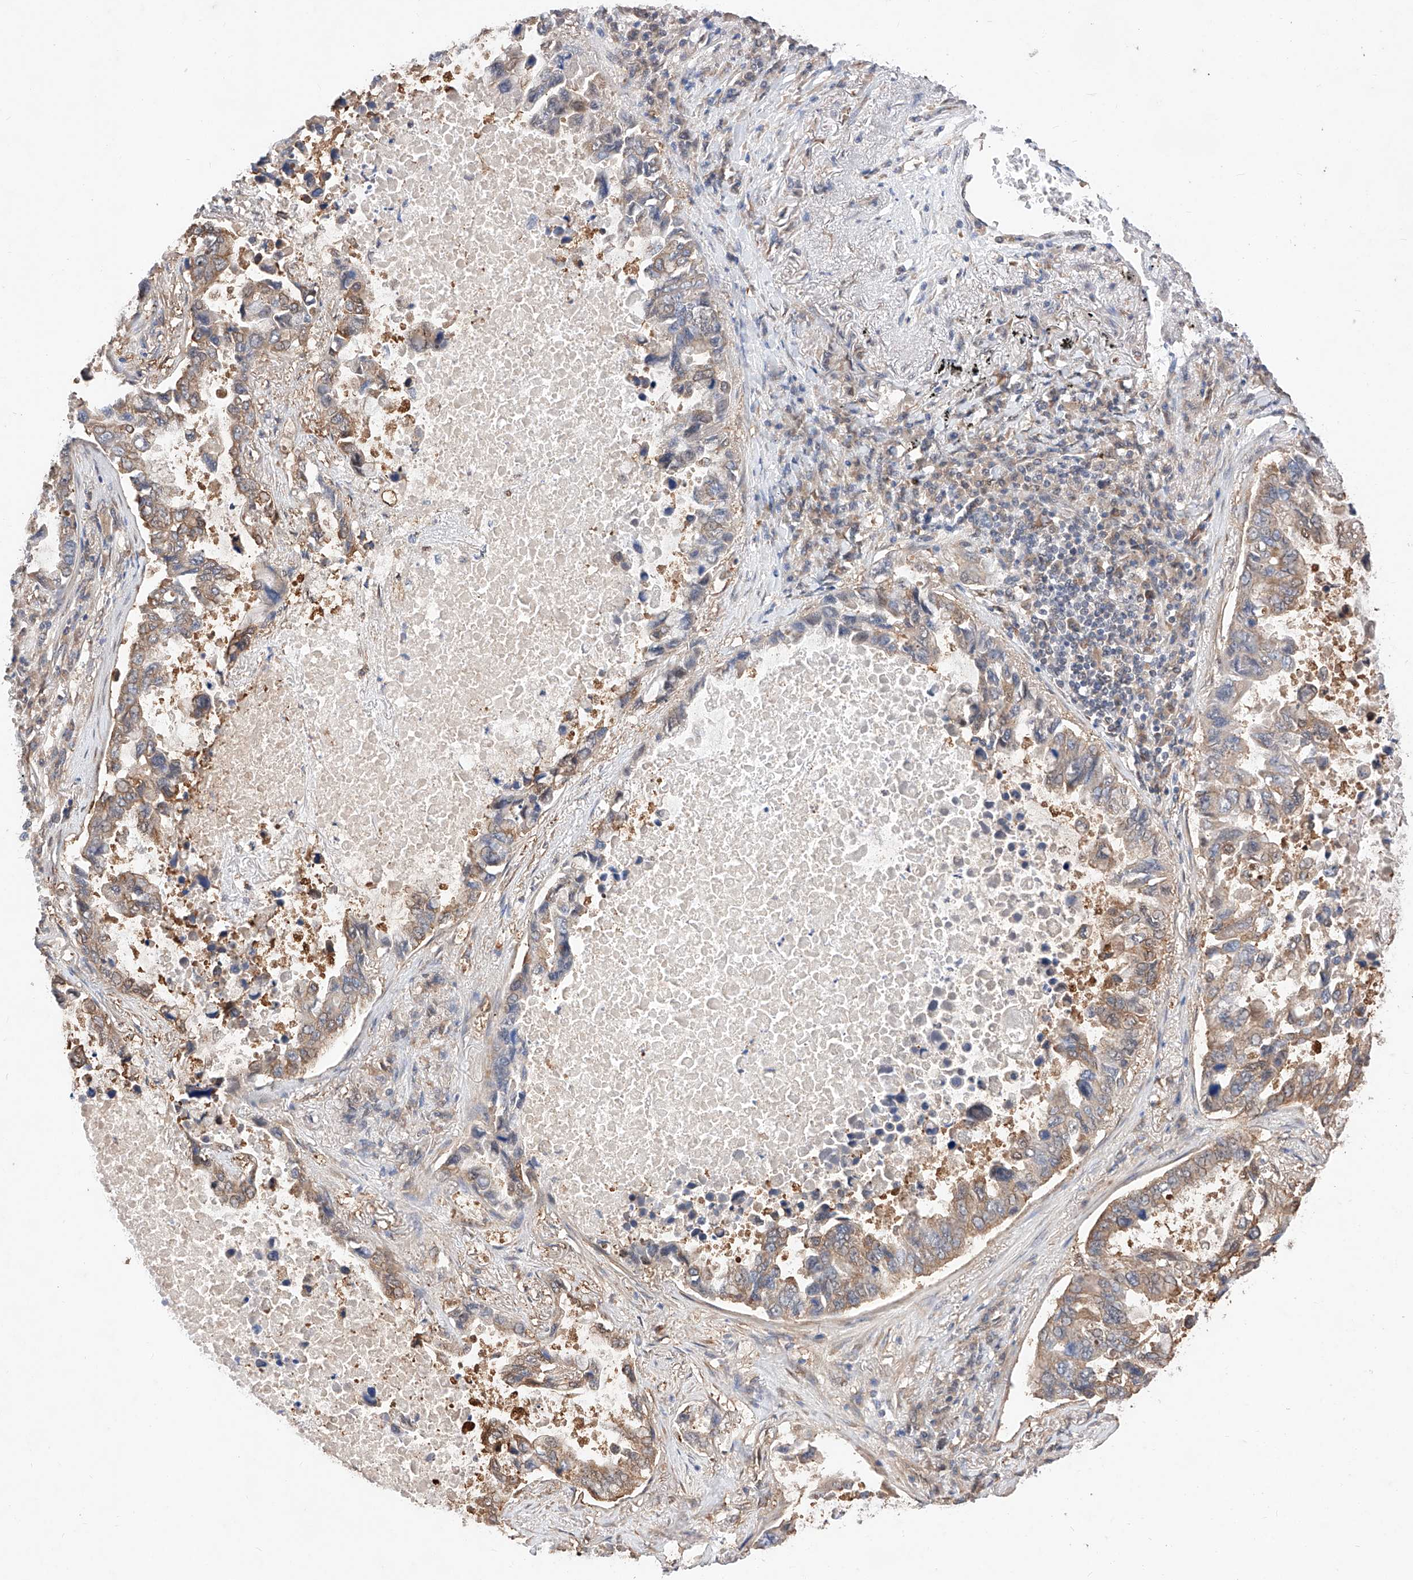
{"staining": {"intensity": "moderate", "quantity": "25%-75%", "location": "cytoplasmic/membranous"}, "tissue": "lung cancer", "cell_type": "Tumor cells", "image_type": "cancer", "snomed": [{"axis": "morphology", "description": "Adenocarcinoma, NOS"}, {"axis": "topography", "description": "Lung"}], "caption": "Lung adenocarcinoma tissue shows moderate cytoplasmic/membranous positivity in about 25%-75% of tumor cells, visualized by immunohistochemistry.", "gene": "ZSCAN4", "patient": {"sex": "male", "age": 64}}